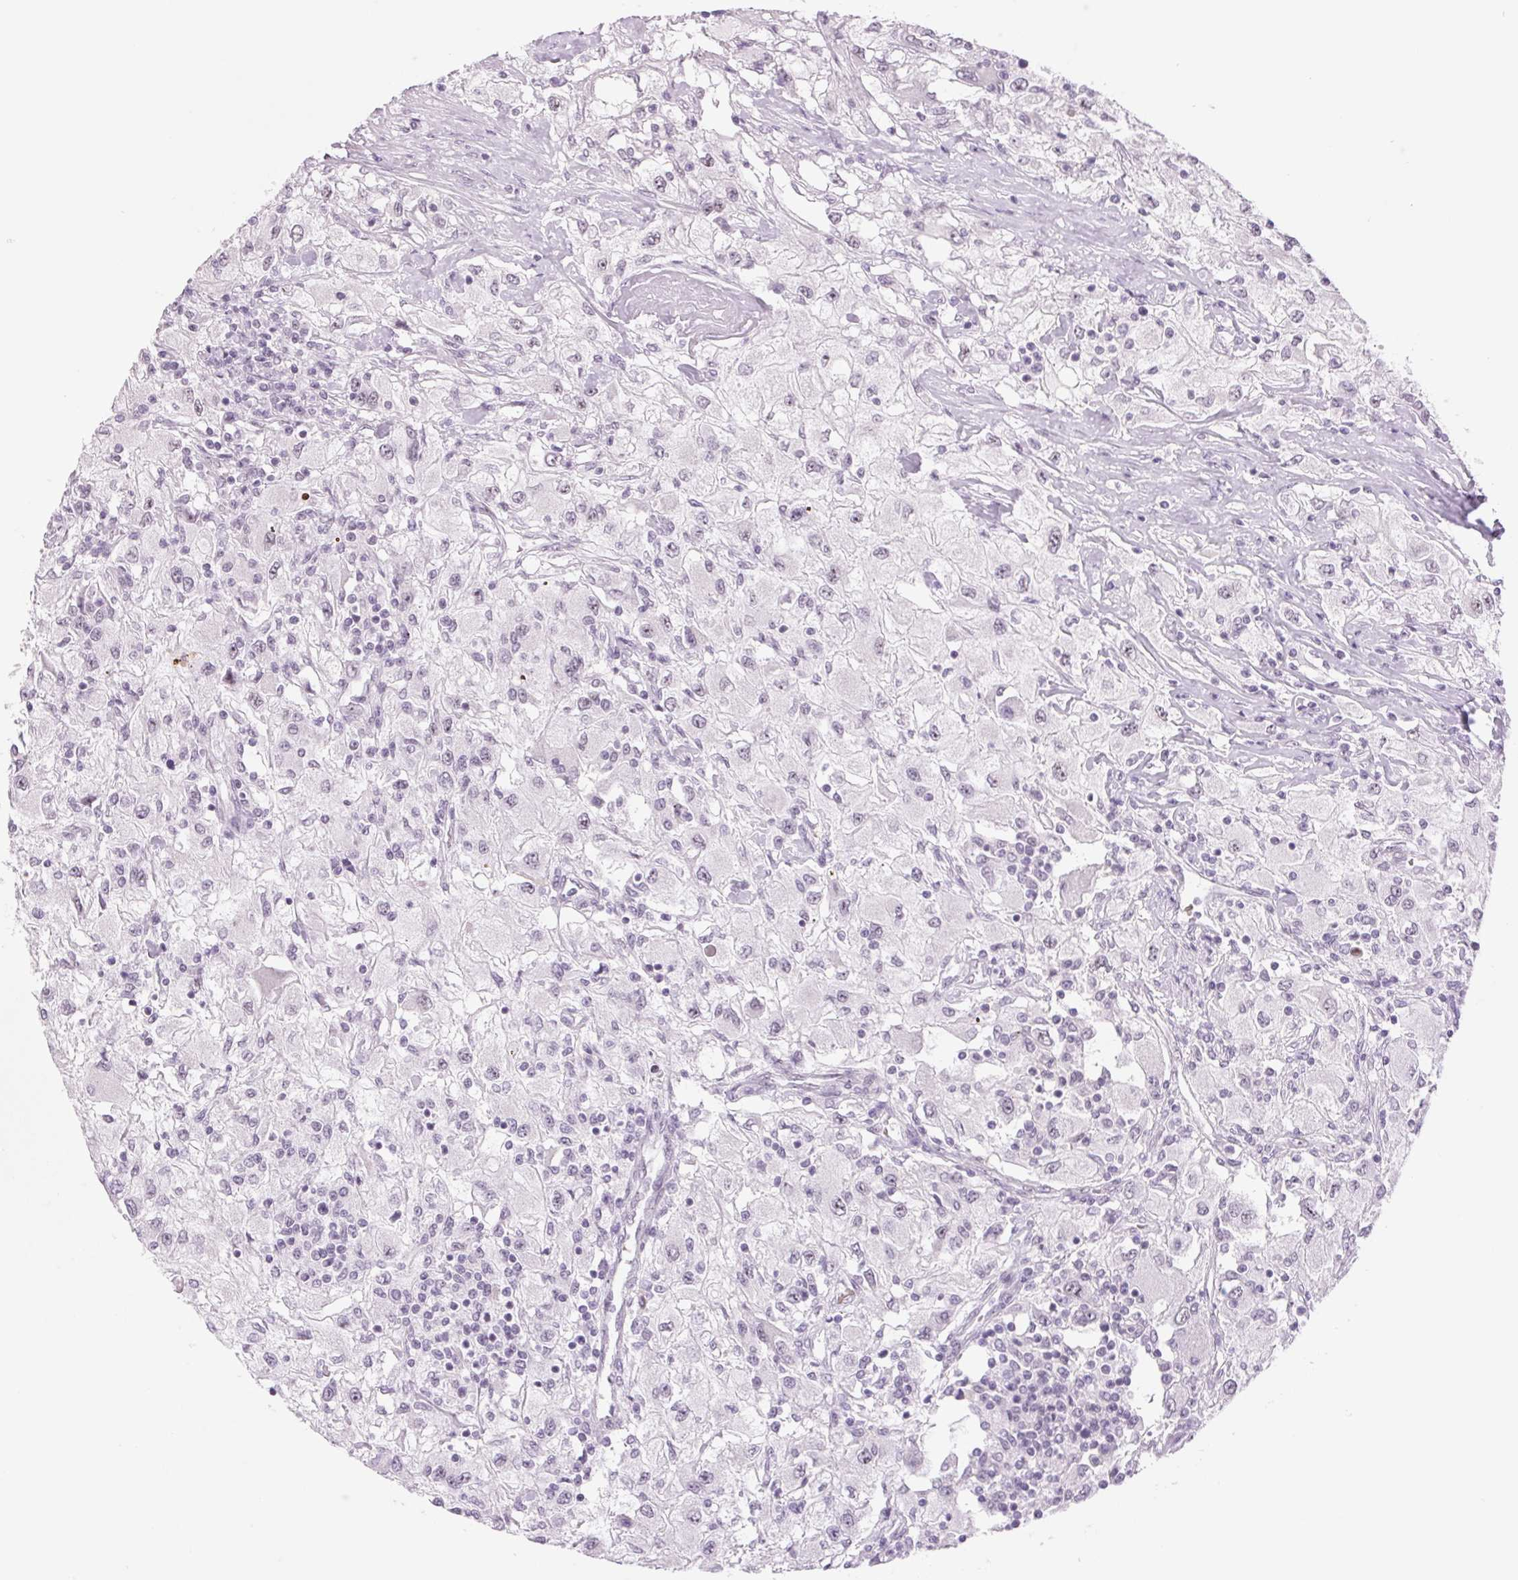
{"staining": {"intensity": "negative", "quantity": "none", "location": "none"}, "tissue": "renal cancer", "cell_type": "Tumor cells", "image_type": "cancer", "snomed": [{"axis": "morphology", "description": "Adenocarcinoma, NOS"}, {"axis": "topography", "description": "Kidney"}], "caption": "There is no significant positivity in tumor cells of renal adenocarcinoma. (Immunohistochemistry (ihc), brightfield microscopy, high magnification).", "gene": "ZC3H14", "patient": {"sex": "female", "age": 67}}